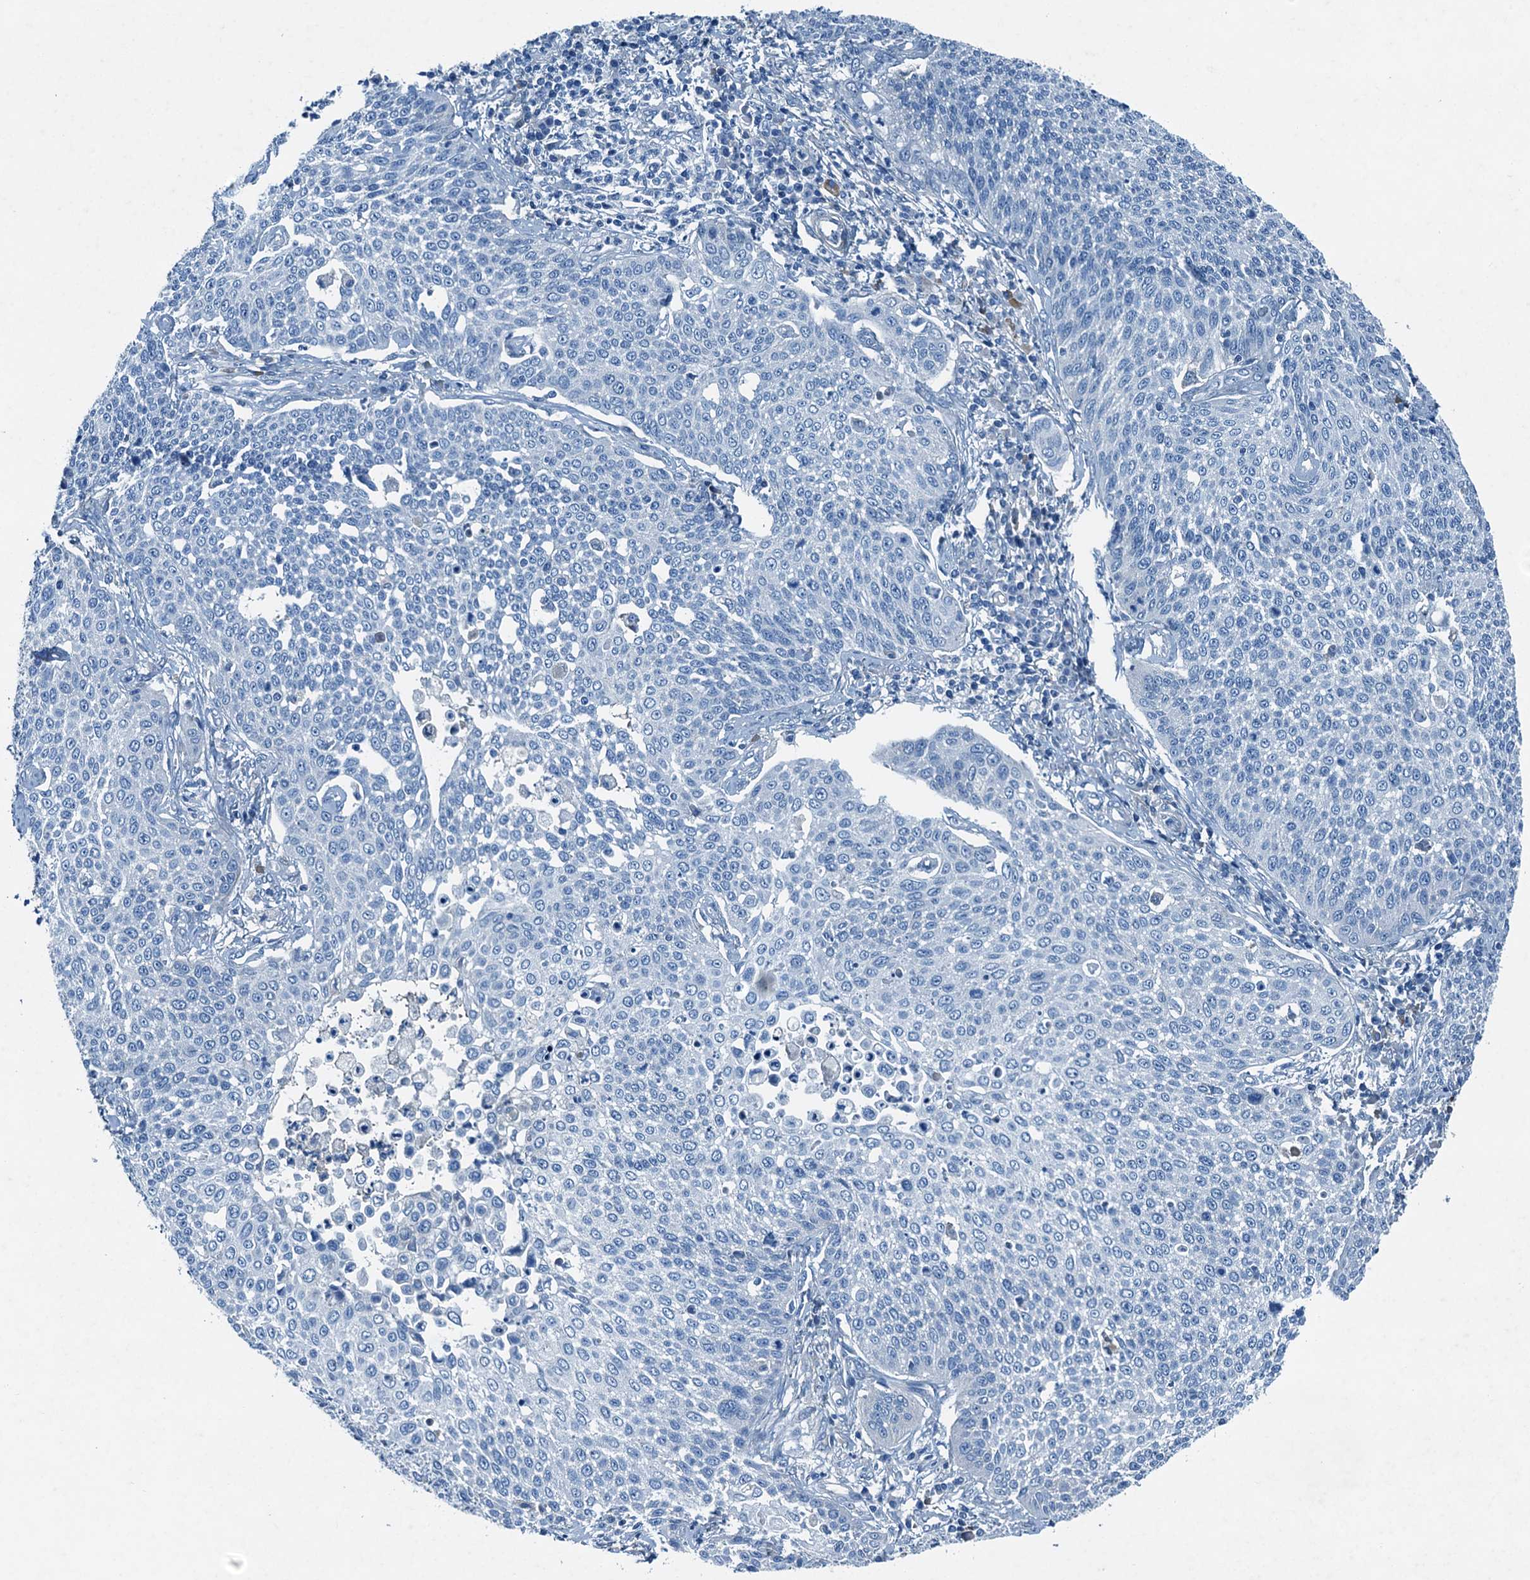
{"staining": {"intensity": "negative", "quantity": "none", "location": "none"}, "tissue": "cervical cancer", "cell_type": "Tumor cells", "image_type": "cancer", "snomed": [{"axis": "morphology", "description": "Squamous cell carcinoma, NOS"}, {"axis": "topography", "description": "Cervix"}], "caption": "Tumor cells show no significant positivity in cervical cancer (squamous cell carcinoma).", "gene": "RAB3IL1", "patient": {"sex": "female", "age": 34}}